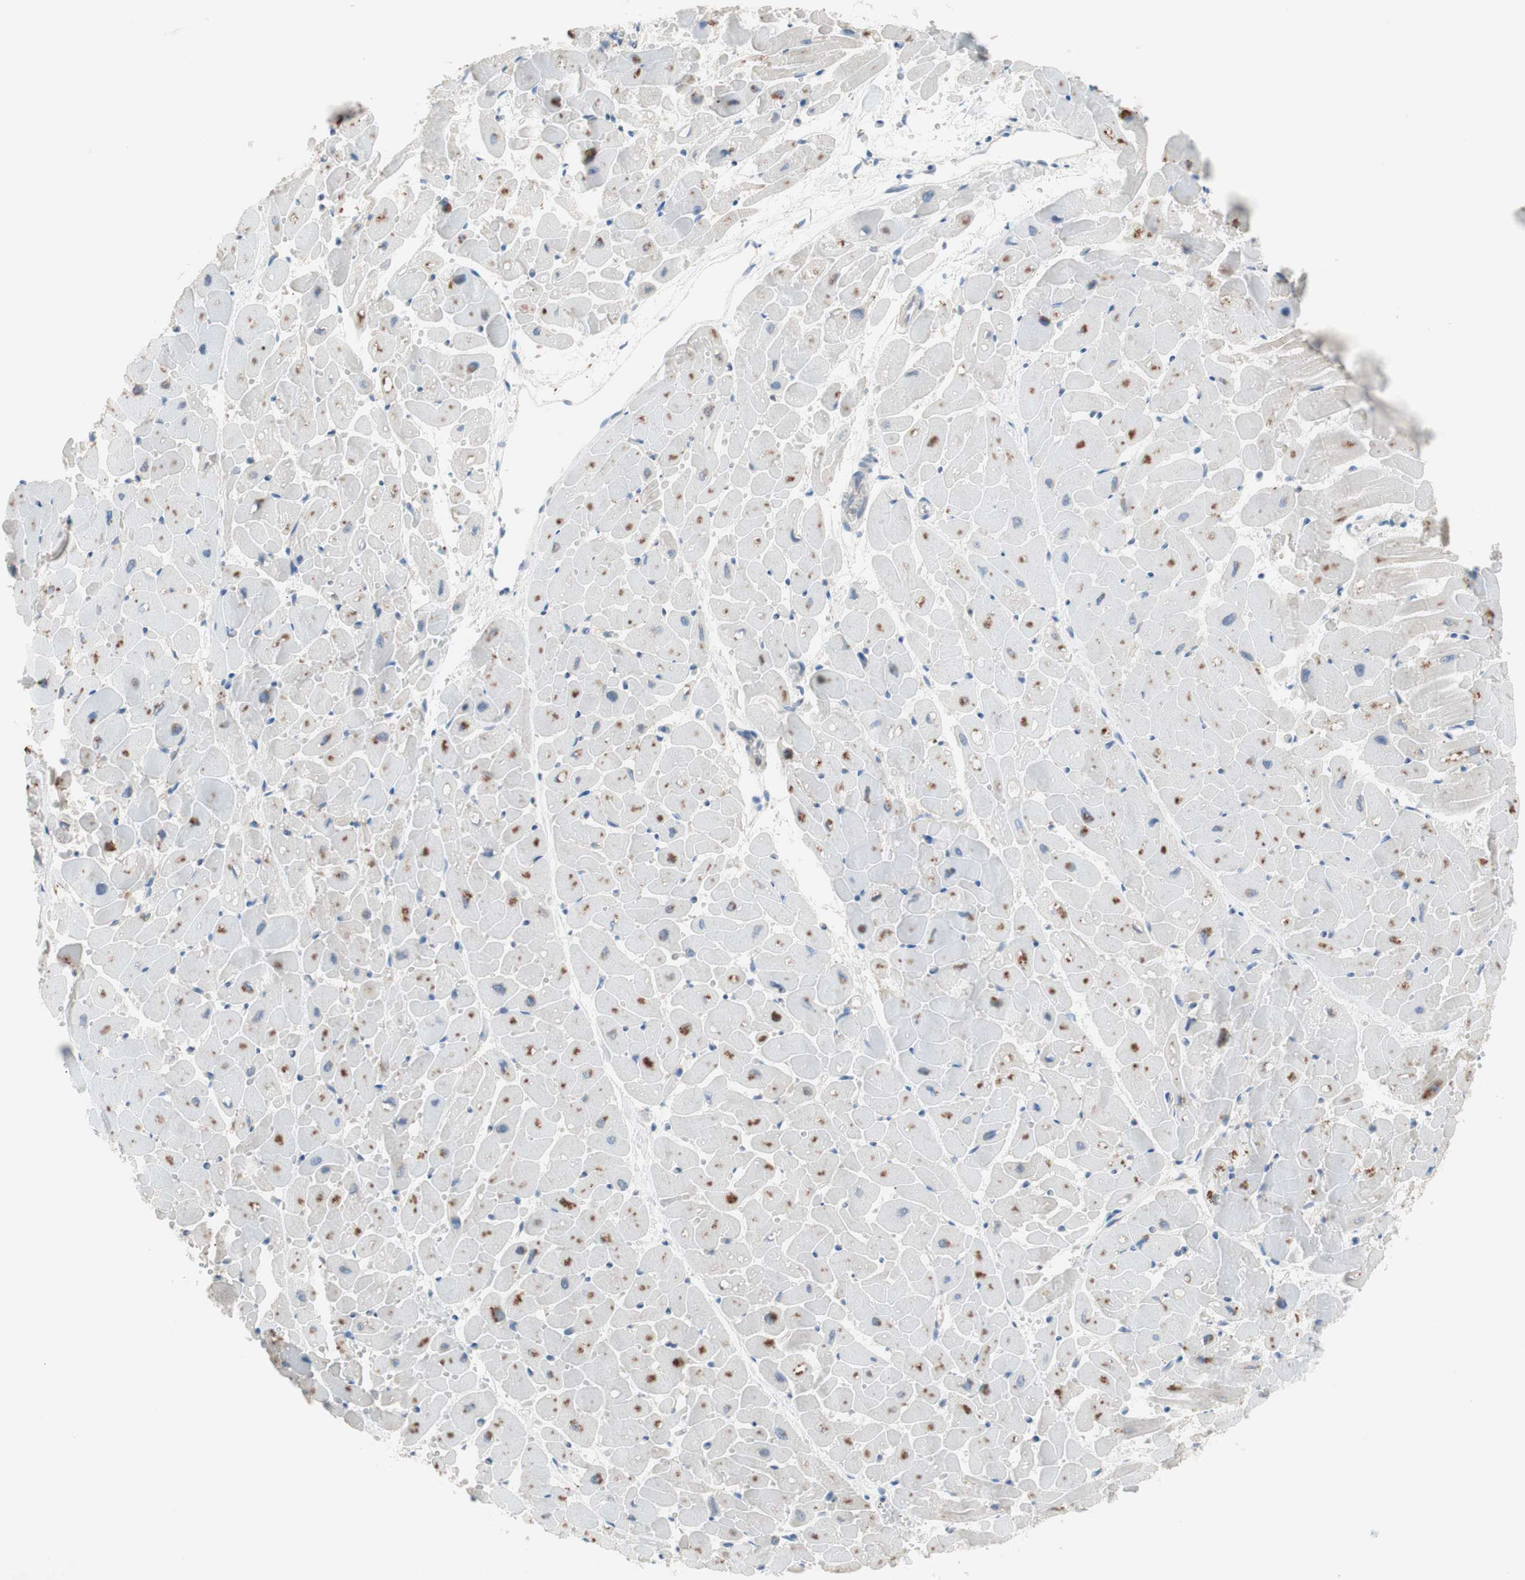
{"staining": {"intensity": "moderate", "quantity": "25%-75%", "location": "cytoplasmic/membranous"}, "tissue": "heart muscle", "cell_type": "Cardiomyocytes", "image_type": "normal", "snomed": [{"axis": "morphology", "description": "Normal tissue, NOS"}, {"axis": "topography", "description": "Heart"}], "caption": "Protein expression analysis of unremarkable heart muscle demonstrates moderate cytoplasmic/membranous staining in about 25%-75% of cardiomyocytes. (DAB = brown stain, brightfield microscopy at high magnification).", "gene": "GALT", "patient": {"sex": "female", "age": 19}}